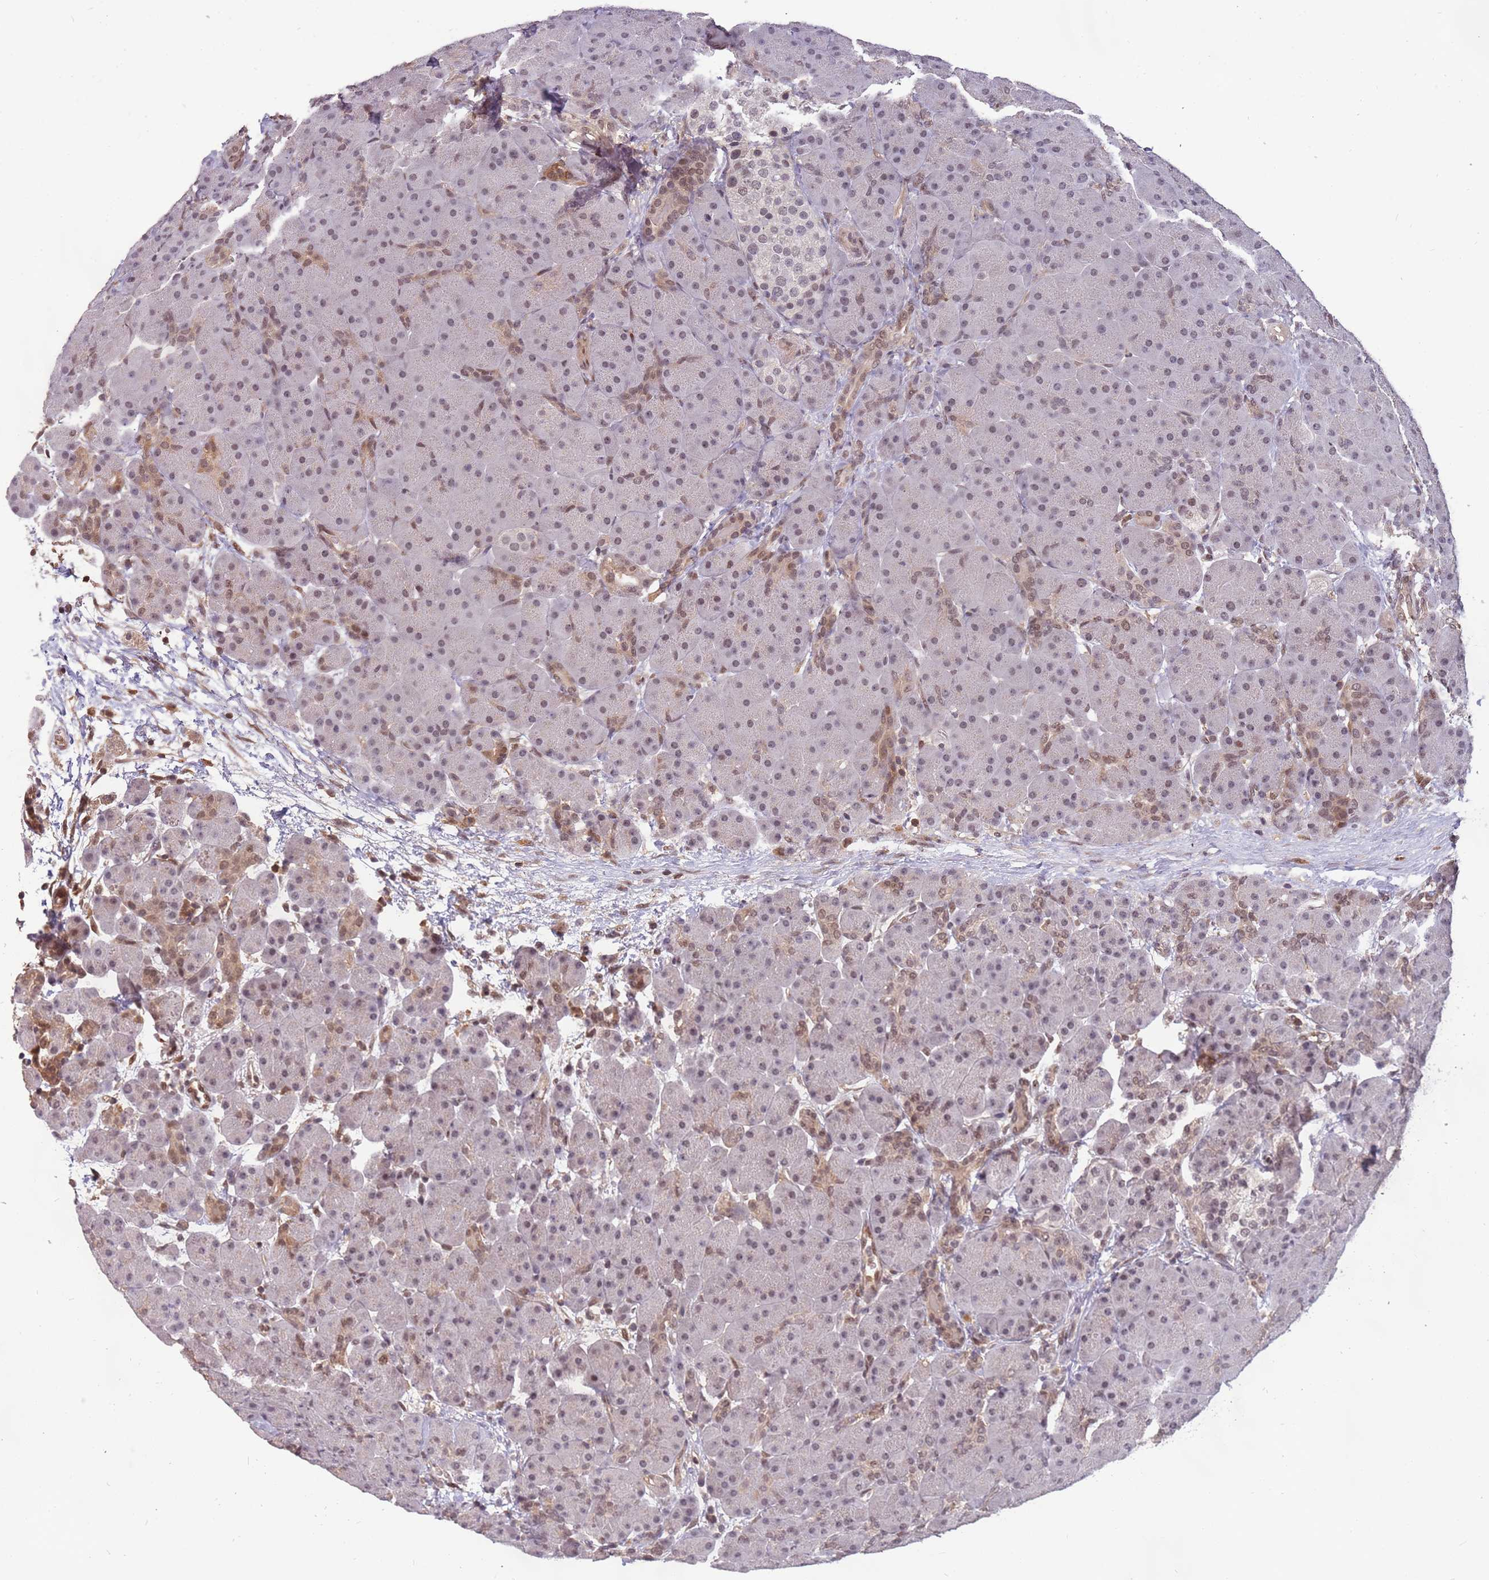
{"staining": {"intensity": "moderate", "quantity": "<25%", "location": "cytoplasmic/membranous,nuclear"}, "tissue": "pancreas", "cell_type": "Exocrine glandular cells", "image_type": "normal", "snomed": [{"axis": "morphology", "description": "Normal tissue, NOS"}, {"axis": "topography", "description": "Pancreas"}], "caption": "Immunohistochemical staining of benign human pancreas demonstrates moderate cytoplasmic/membranous,nuclear protein staining in approximately <25% of exocrine glandular cells. (Stains: DAB (3,3'-diaminobenzidine) in brown, nuclei in blue, Microscopy: brightfield microscopy at high magnification).", "gene": "GBP2", "patient": {"sex": "male", "age": 66}}